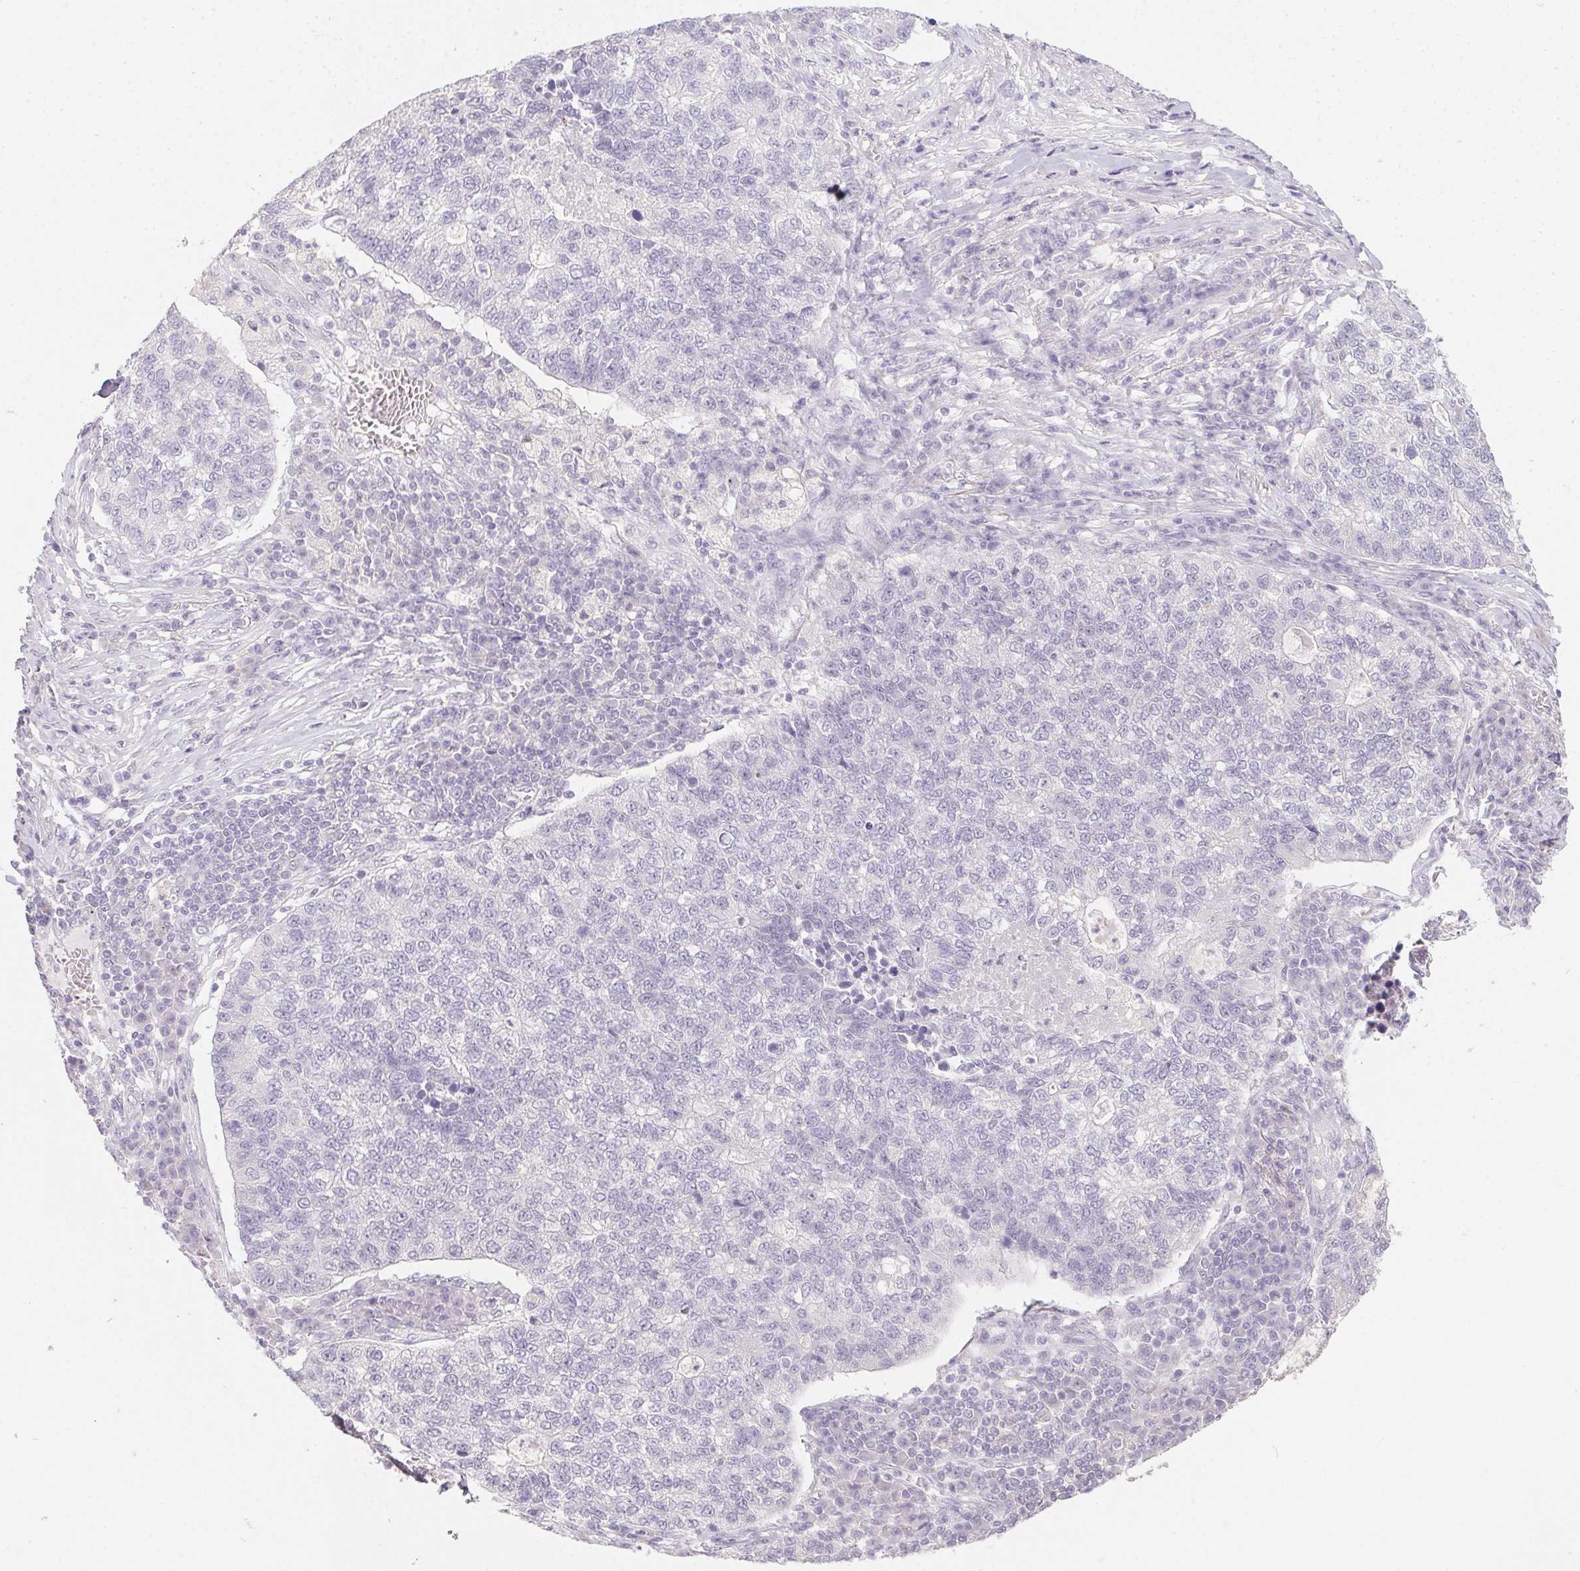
{"staining": {"intensity": "negative", "quantity": "none", "location": "none"}, "tissue": "lung cancer", "cell_type": "Tumor cells", "image_type": "cancer", "snomed": [{"axis": "morphology", "description": "Adenocarcinoma, NOS"}, {"axis": "topography", "description": "Lung"}], "caption": "Tumor cells show no significant staining in lung adenocarcinoma. The staining was performed using DAB (3,3'-diaminobenzidine) to visualize the protein expression in brown, while the nuclei were stained in blue with hematoxylin (Magnification: 20x).", "gene": "ZBBX", "patient": {"sex": "male", "age": 57}}